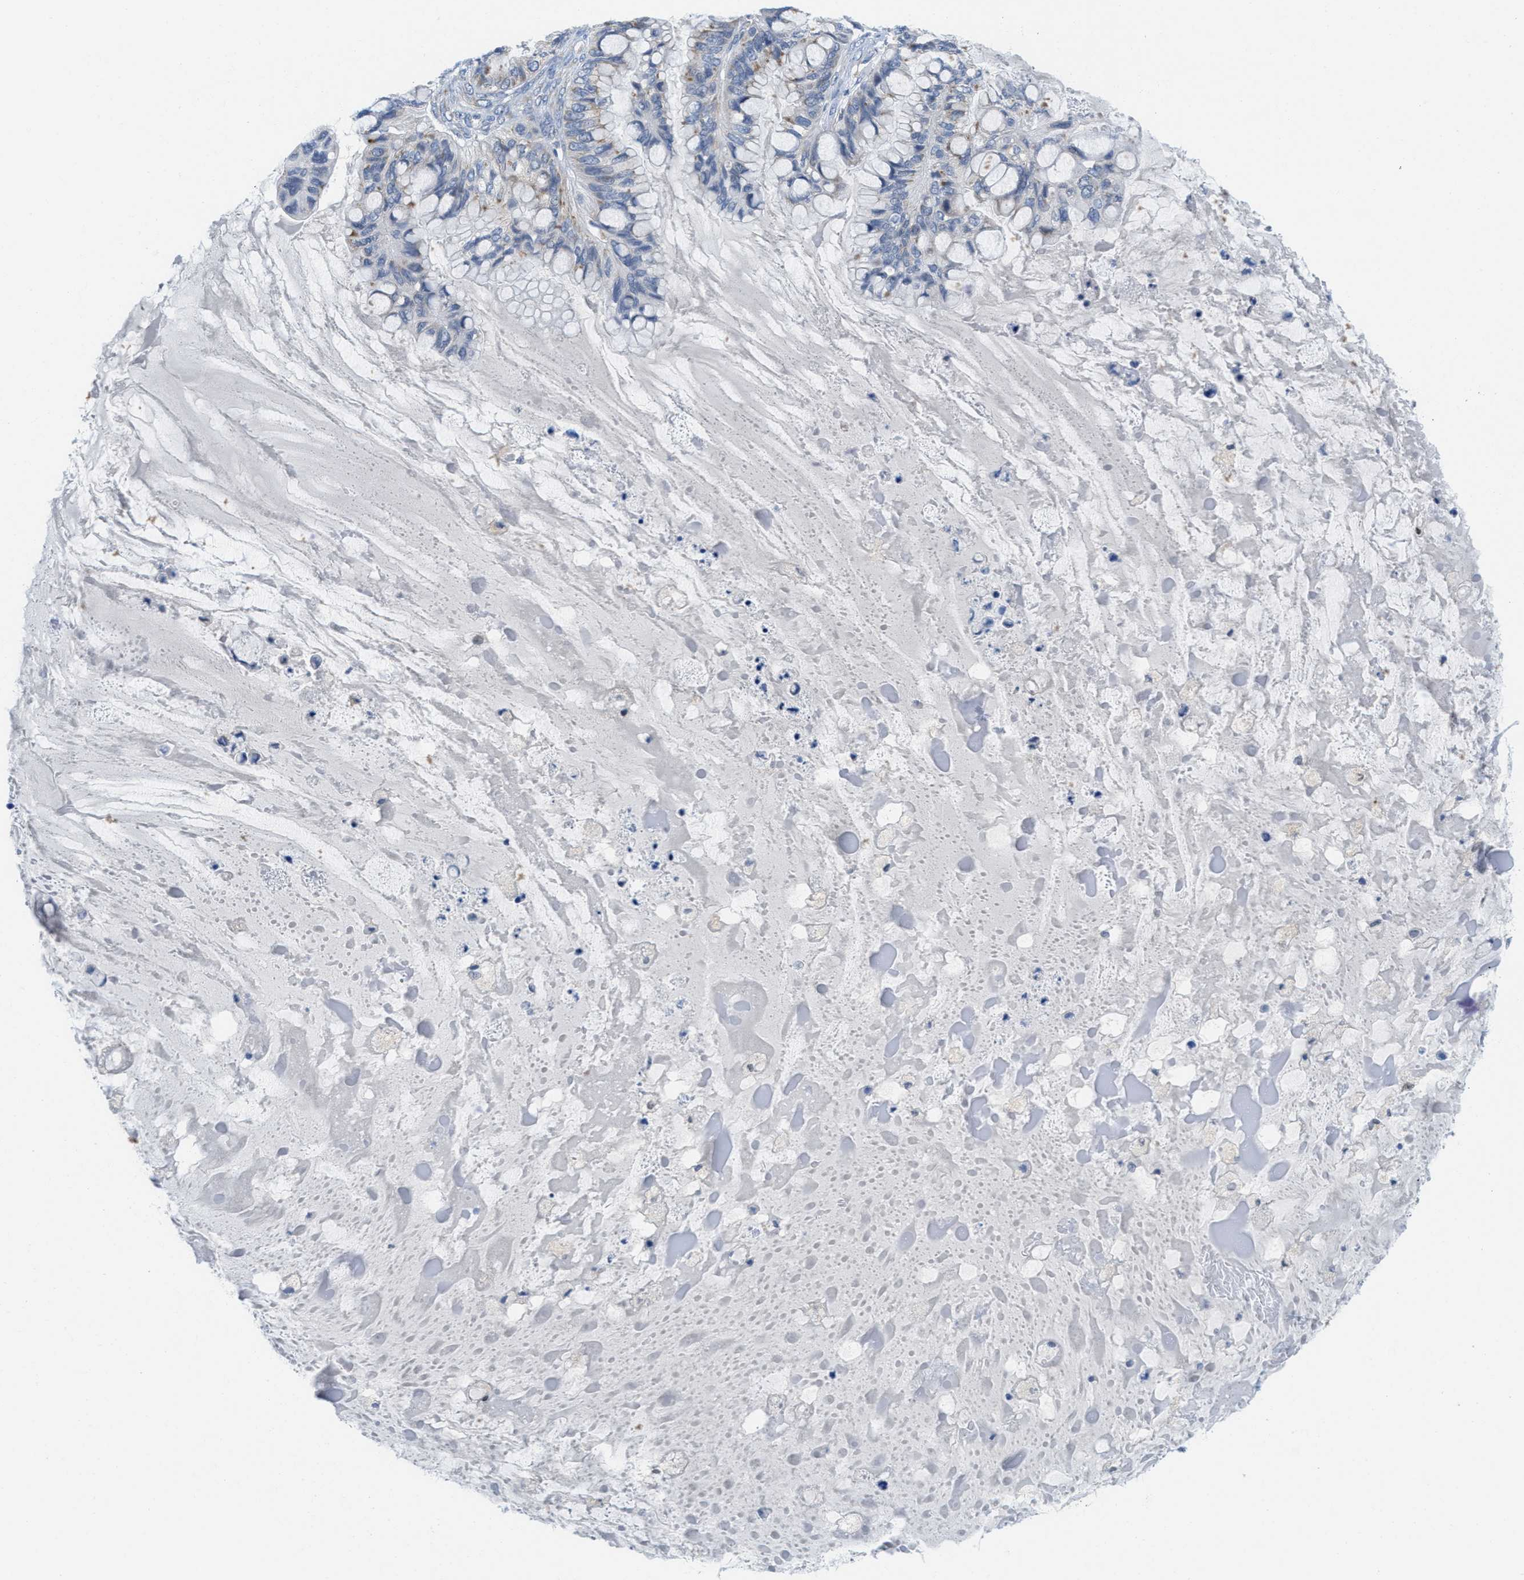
{"staining": {"intensity": "moderate", "quantity": "<25%", "location": "cytoplasmic/membranous"}, "tissue": "ovarian cancer", "cell_type": "Tumor cells", "image_type": "cancer", "snomed": [{"axis": "morphology", "description": "Cystadenocarcinoma, mucinous, NOS"}, {"axis": "topography", "description": "Ovary"}], "caption": "Immunohistochemical staining of ovarian mucinous cystadenocarcinoma exhibits moderate cytoplasmic/membranous protein expression in about <25% of tumor cells.", "gene": "PTDSS1", "patient": {"sex": "female", "age": 80}}